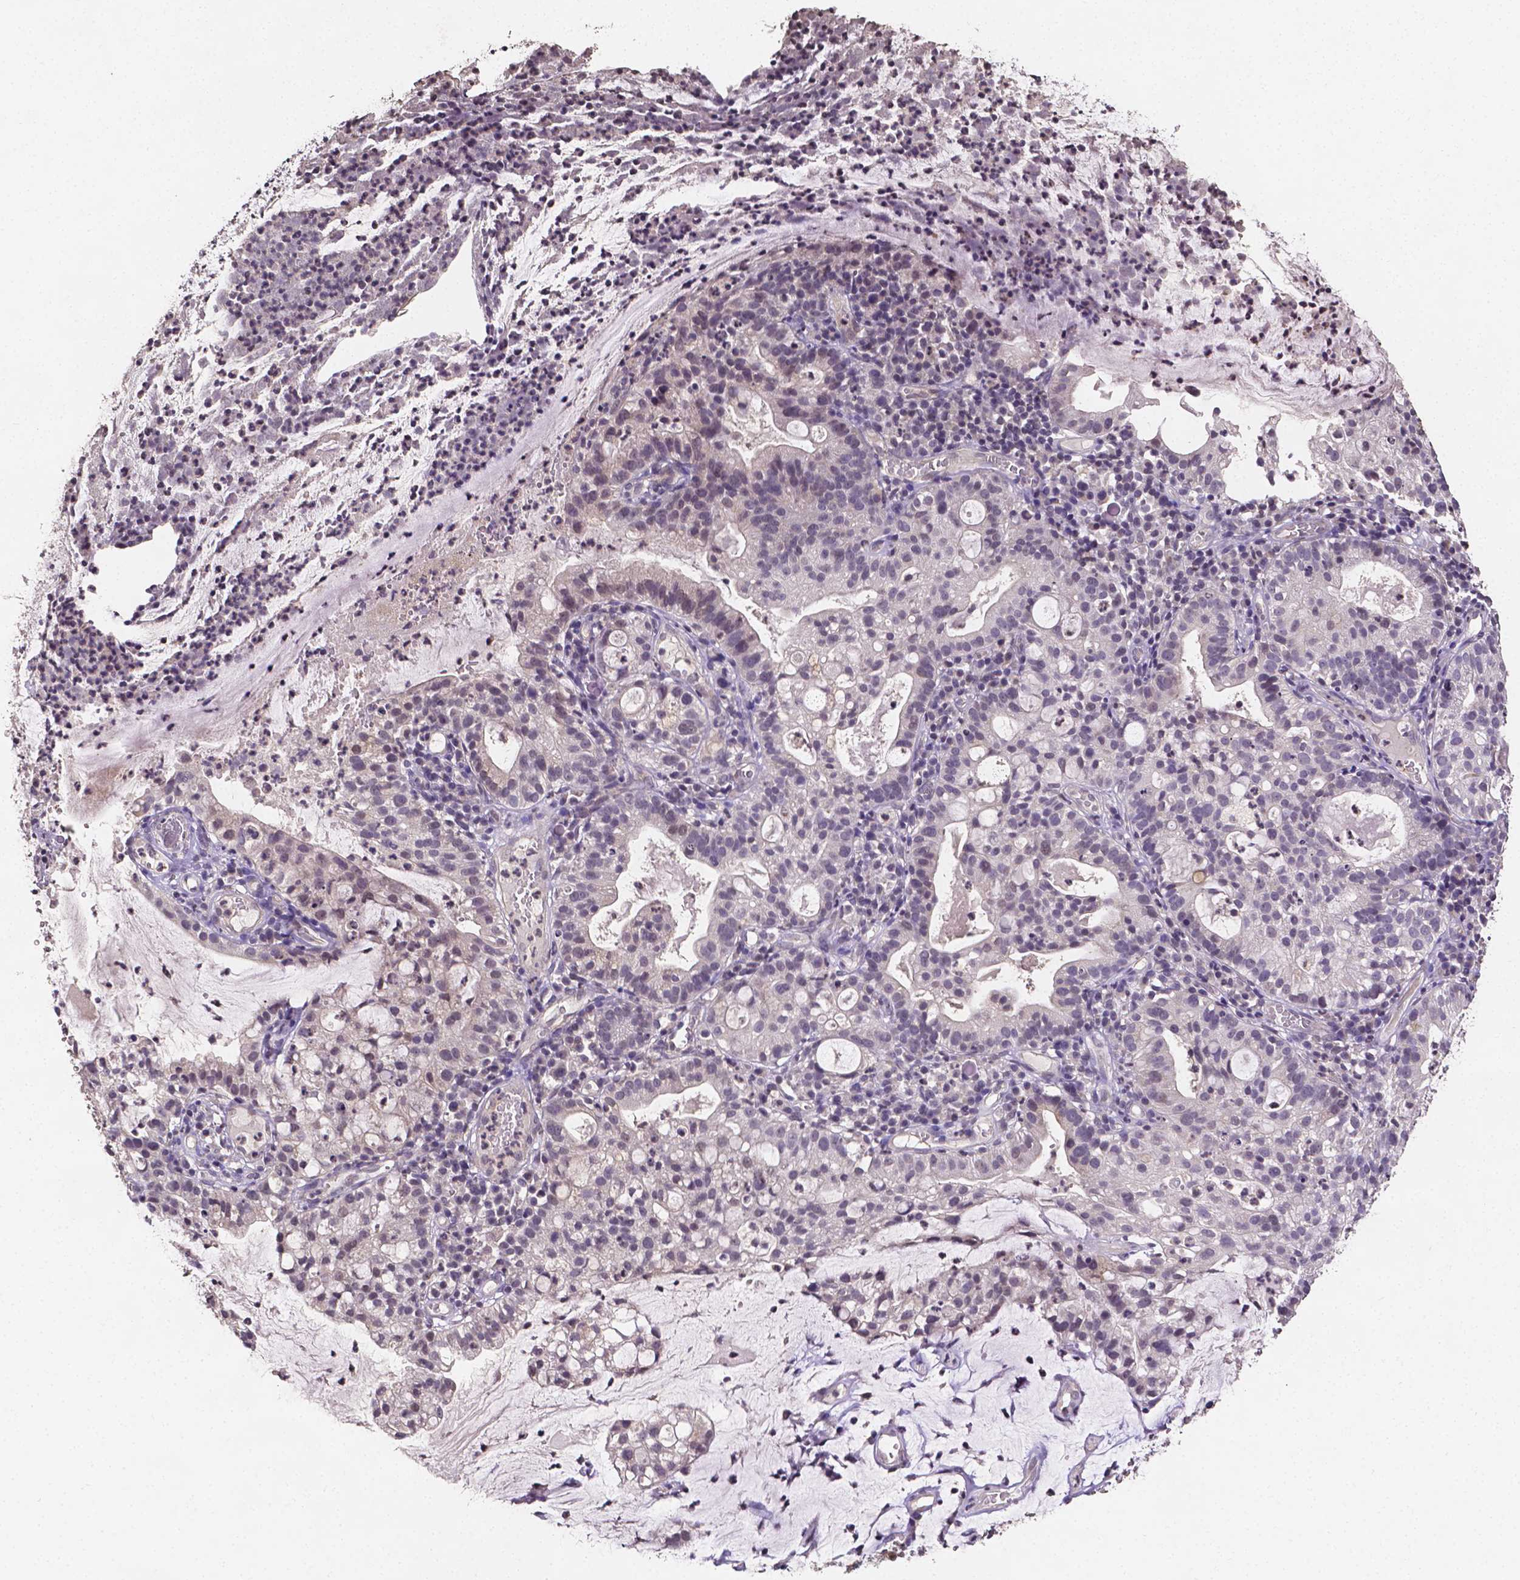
{"staining": {"intensity": "negative", "quantity": "none", "location": "none"}, "tissue": "cervical cancer", "cell_type": "Tumor cells", "image_type": "cancer", "snomed": [{"axis": "morphology", "description": "Adenocarcinoma, NOS"}, {"axis": "topography", "description": "Cervix"}], "caption": "Immunohistochemical staining of human cervical adenocarcinoma displays no significant staining in tumor cells.", "gene": "NRGN", "patient": {"sex": "female", "age": 41}}